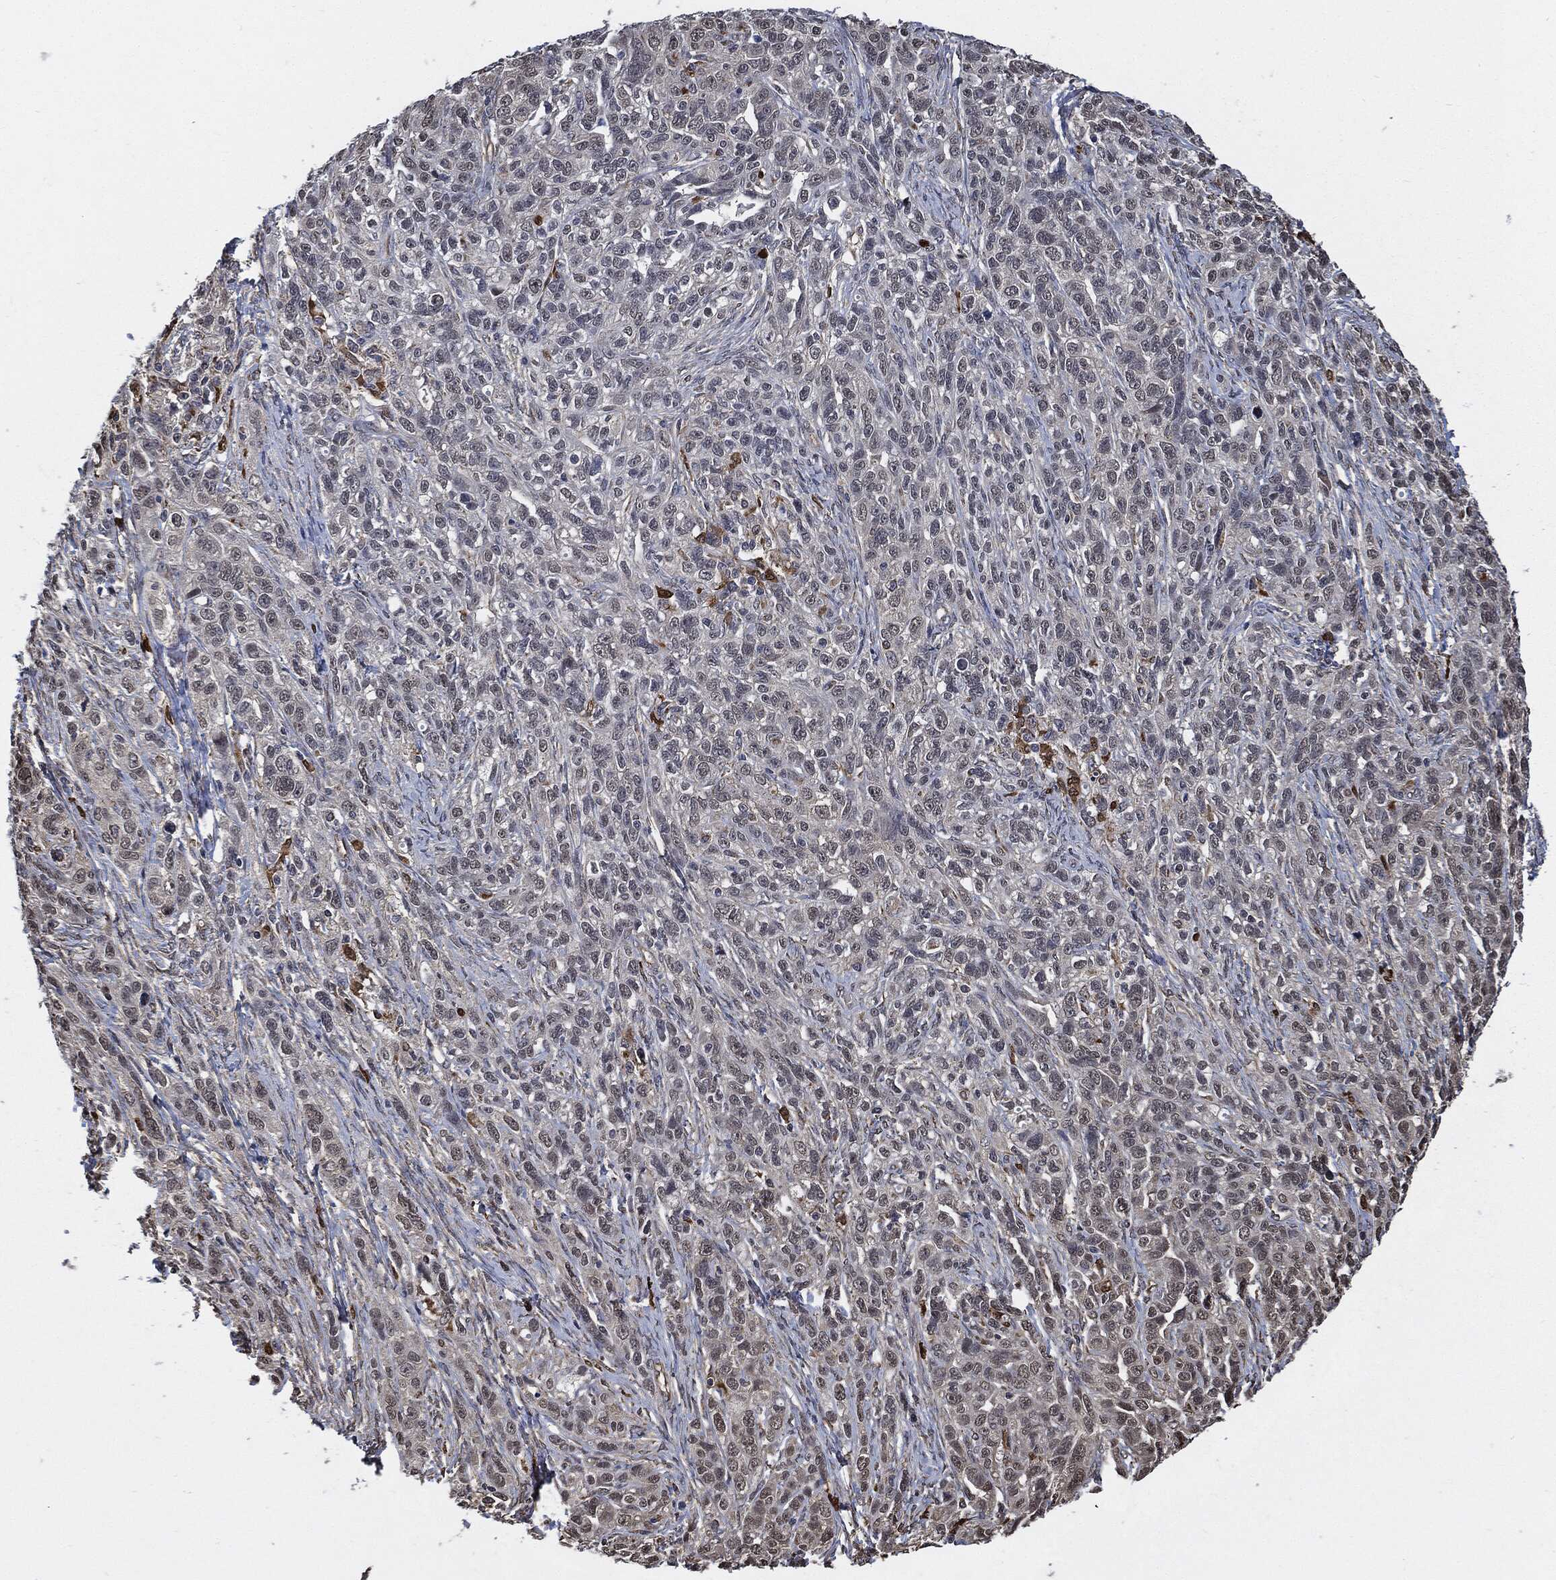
{"staining": {"intensity": "negative", "quantity": "none", "location": "none"}, "tissue": "ovarian cancer", "cell_type": "Tumor cells", "image_type": "cancer", "snomed": [{"axis": "morphology", "description": "Cystadenocarcinoma, serous, NOS"}, {"axis": "topography", "description": "Ovary"}], "caption": "Tumor cells show no significant protein staining in ovarian cancer (serous cystadenocarcinoma).", "gene": "S100A9", "patient": {"sex": "female", "age": 71}}